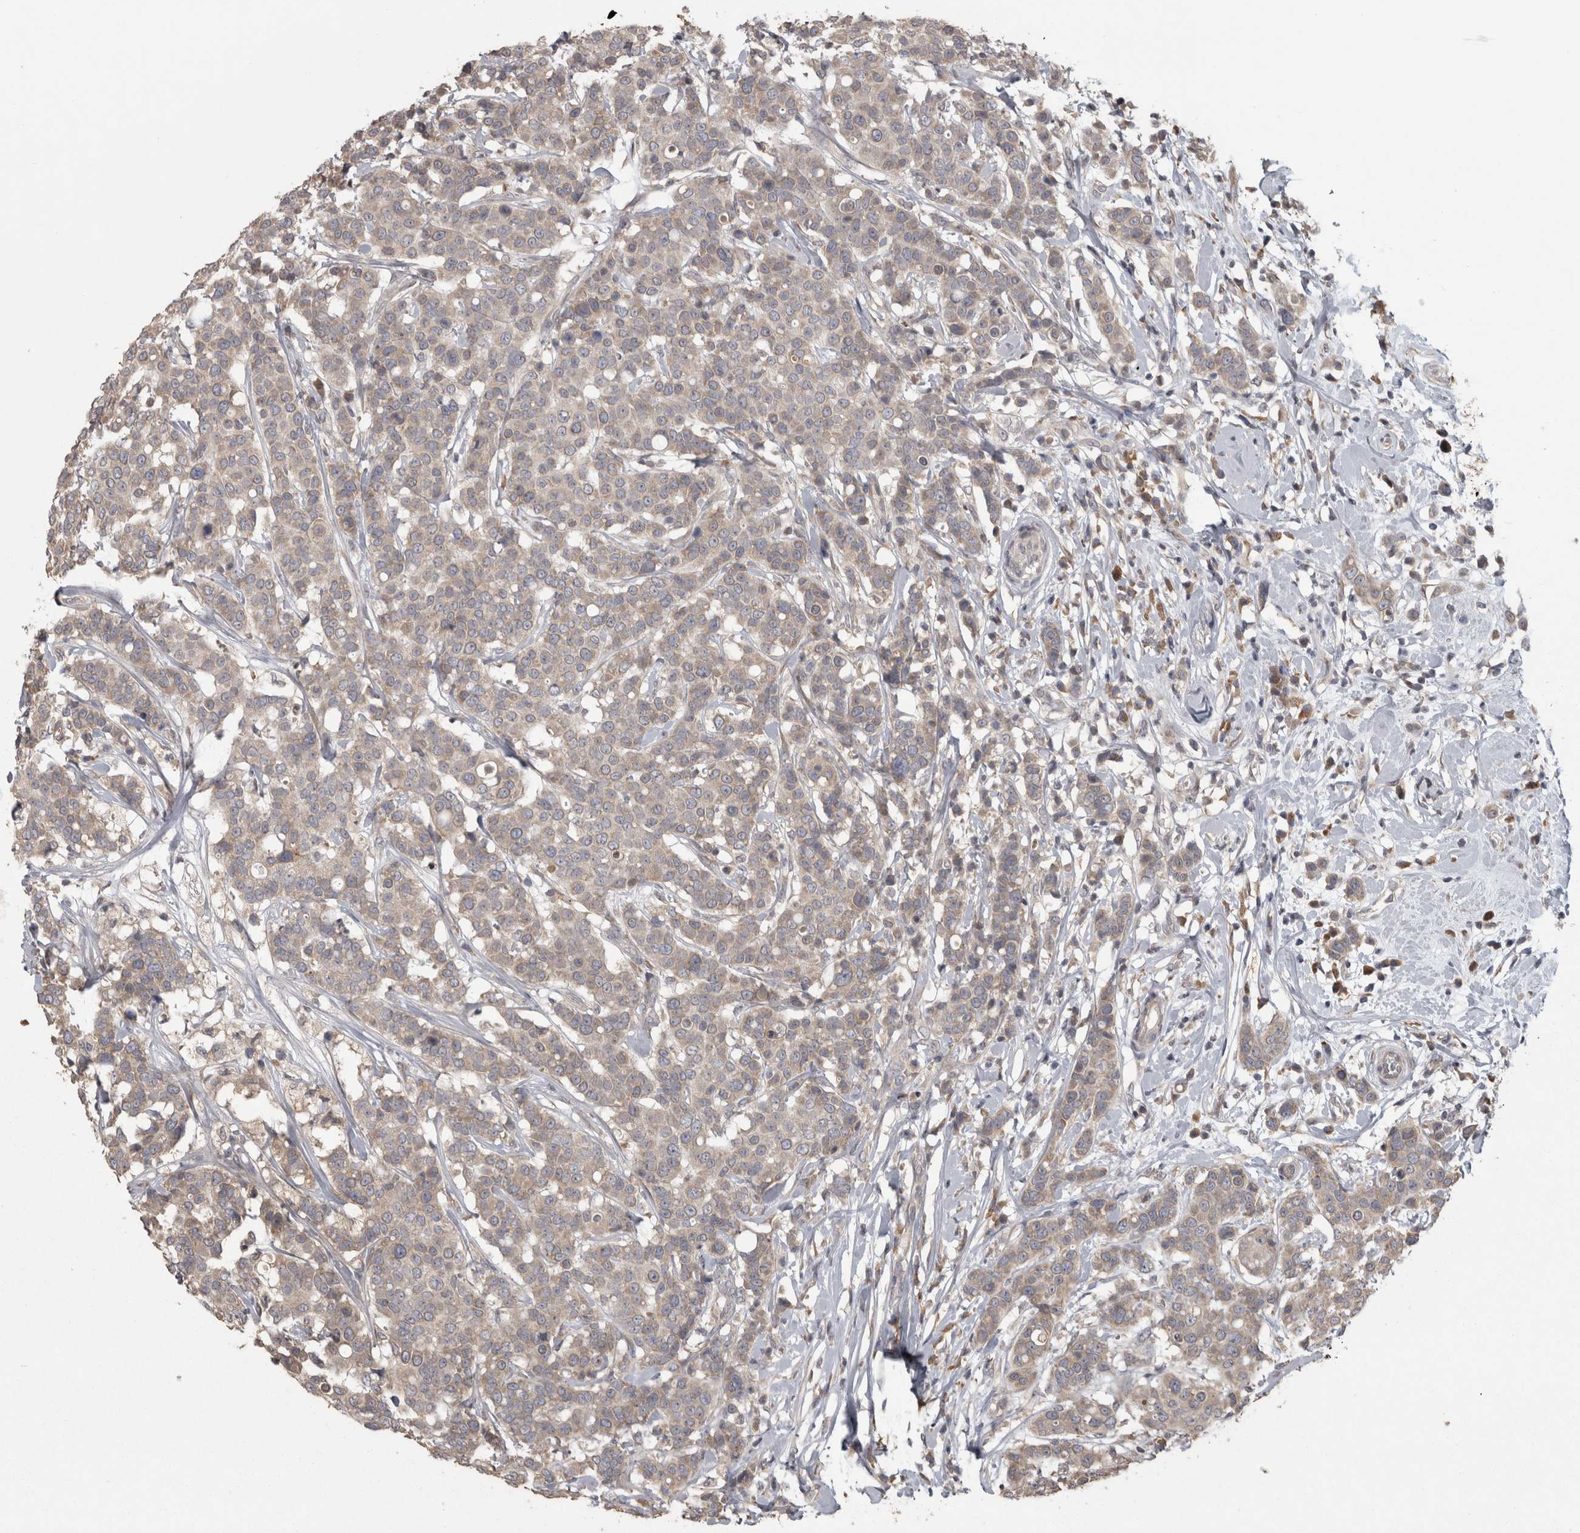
{"staining": {"intensity": "weak", "quantity": ">75%", "location": "cytoplasmic/membranous"}, "tissue": "breast cancer", "cell_type": "Tumor cells", "image_type": "cancer", "snomed": [{"axis": "morphology", "description": "Duct carcinoma"}, {"axis": "topography", "description": "Breast"}], "caption": "This is a histology image of immunohistochemistry (IHC) staining of breast intraductal carcinoma, which shows weak expression in the cytoplasmic/membranous of tumor cells.", "gene": "RAB29", "patient": {"sex": "female", "age": 27}}